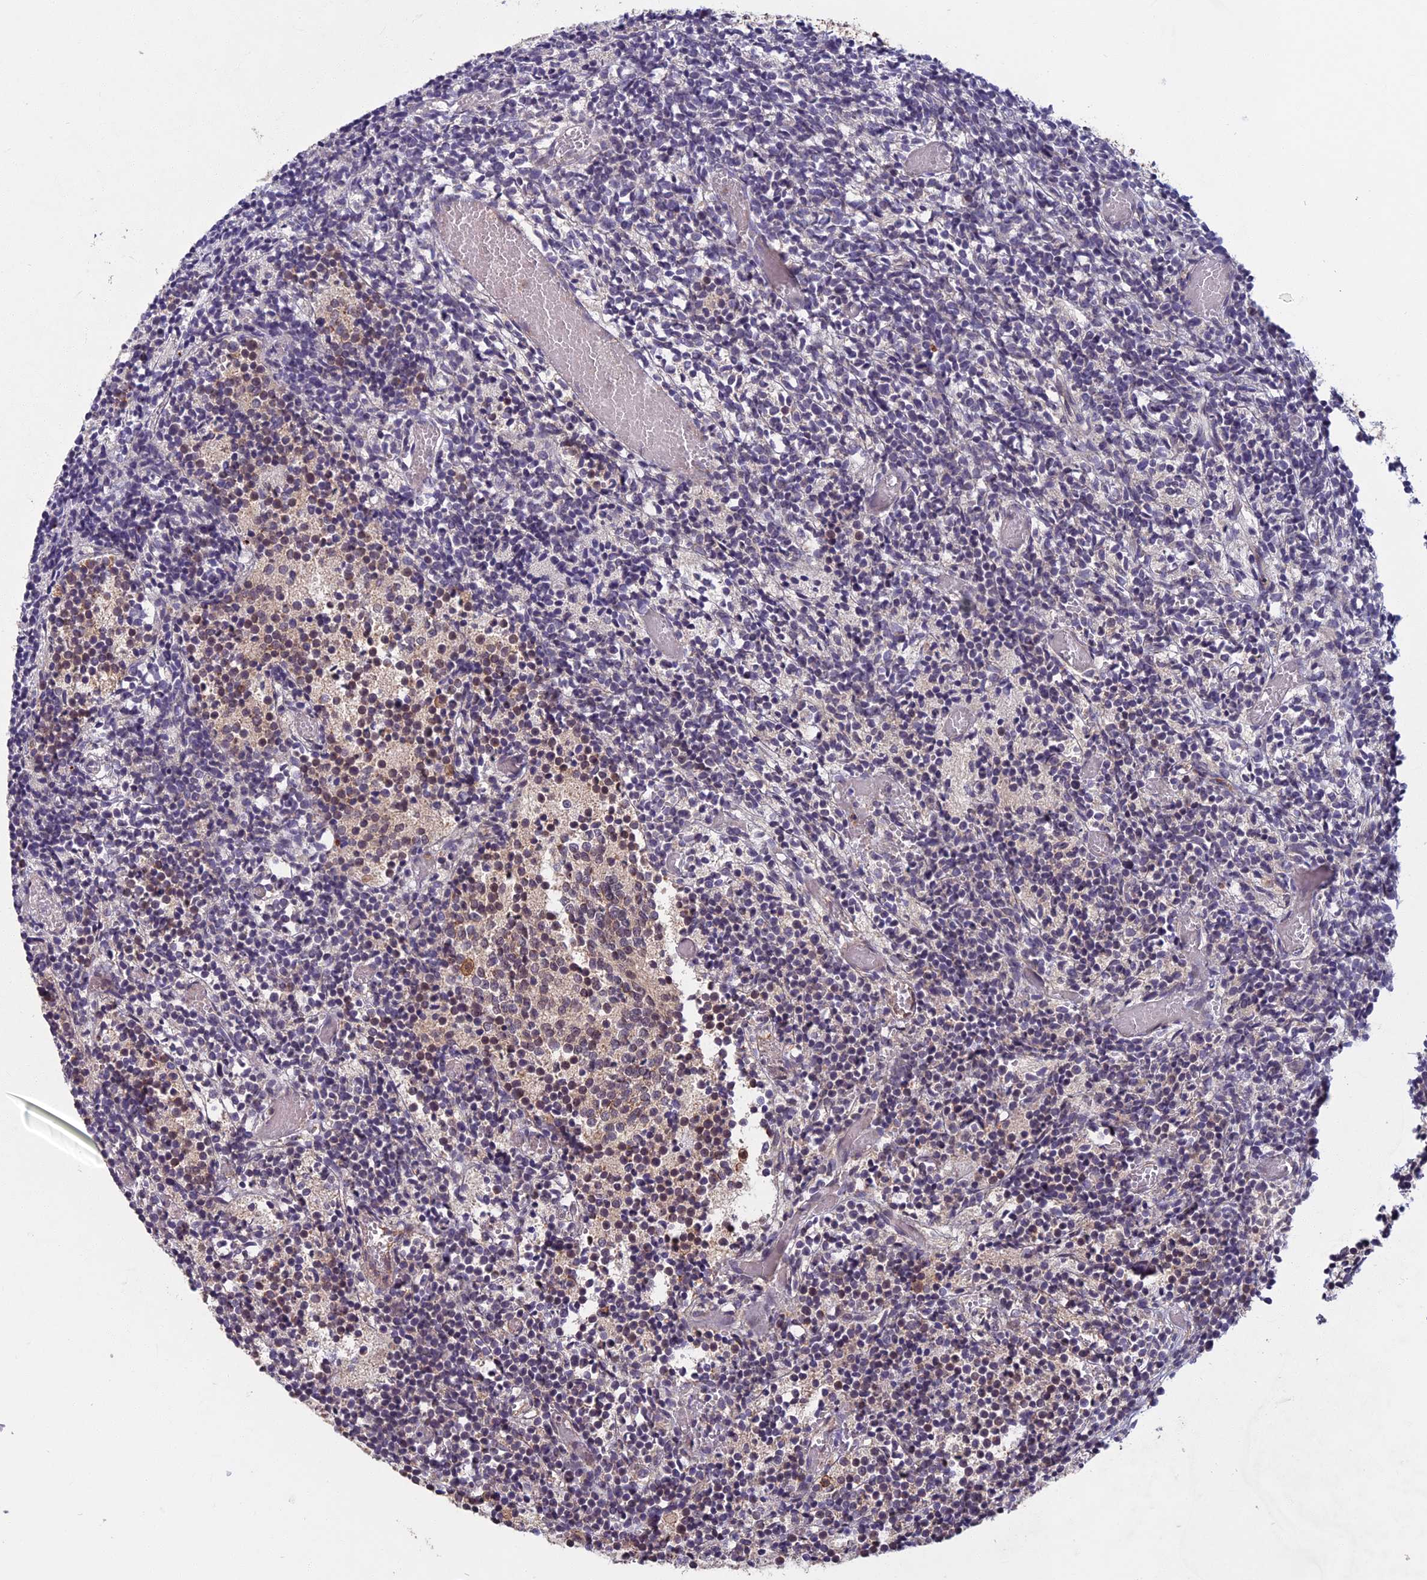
{"staining": {"intensity": "weak", "quantity": "<25%", "location": "cytoplasmic/membranous"}, "tissue": "glioma", "cell_type": "Tumor cells", "image_type": "cancer", "snomed": [{"axis": "morphology", "description": "Glioma, malignant, Low grade"}, {"axis": "topography", "description": "Brain"}], "caption": "Immunohistochemical staining of human glioma demonstrates no significant positivity in tumor cells.", "gene": "SPG11", "patient": {"sex": "female", "age": 1}}